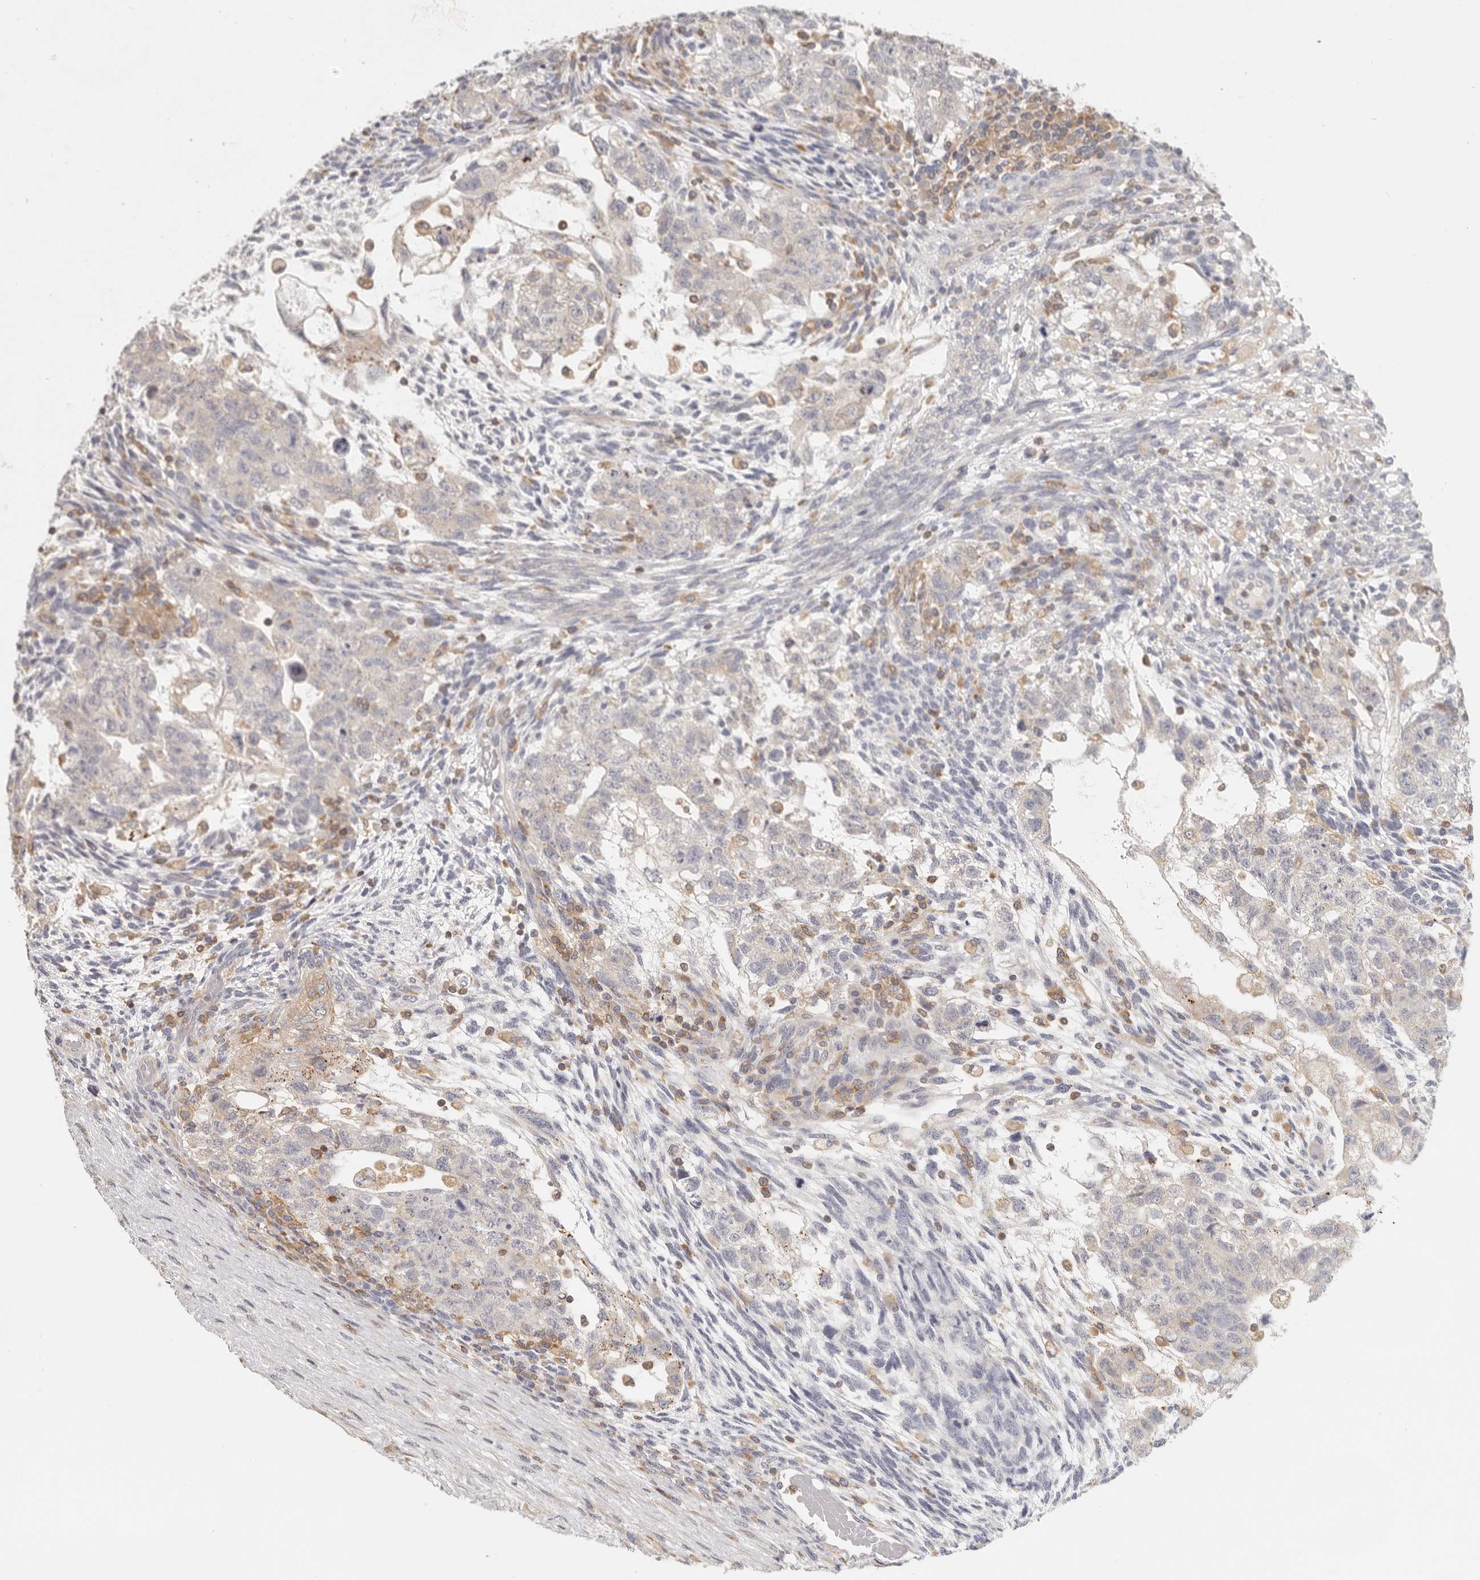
{"staining": {"intensity": "negative", "quantity": "none", "location": "none"}, "tissue": "testis cancer", "cell_type": "Tumor cells", "image_type": "cancer", "snomed": [{"axis": "morphology", "description": "Normal tissue, NOS"}, {"axis": "morphology", "description": "Carcinoma, Embryonal, NOS"}, {"axis": "topography", "description": "Testis"}], "caption": "Tumor cells show no significant expression in testis cancer (embryonal carcinoma).", "gene": "ANXA9", "patient": {"sex": "male", "age": 36}}